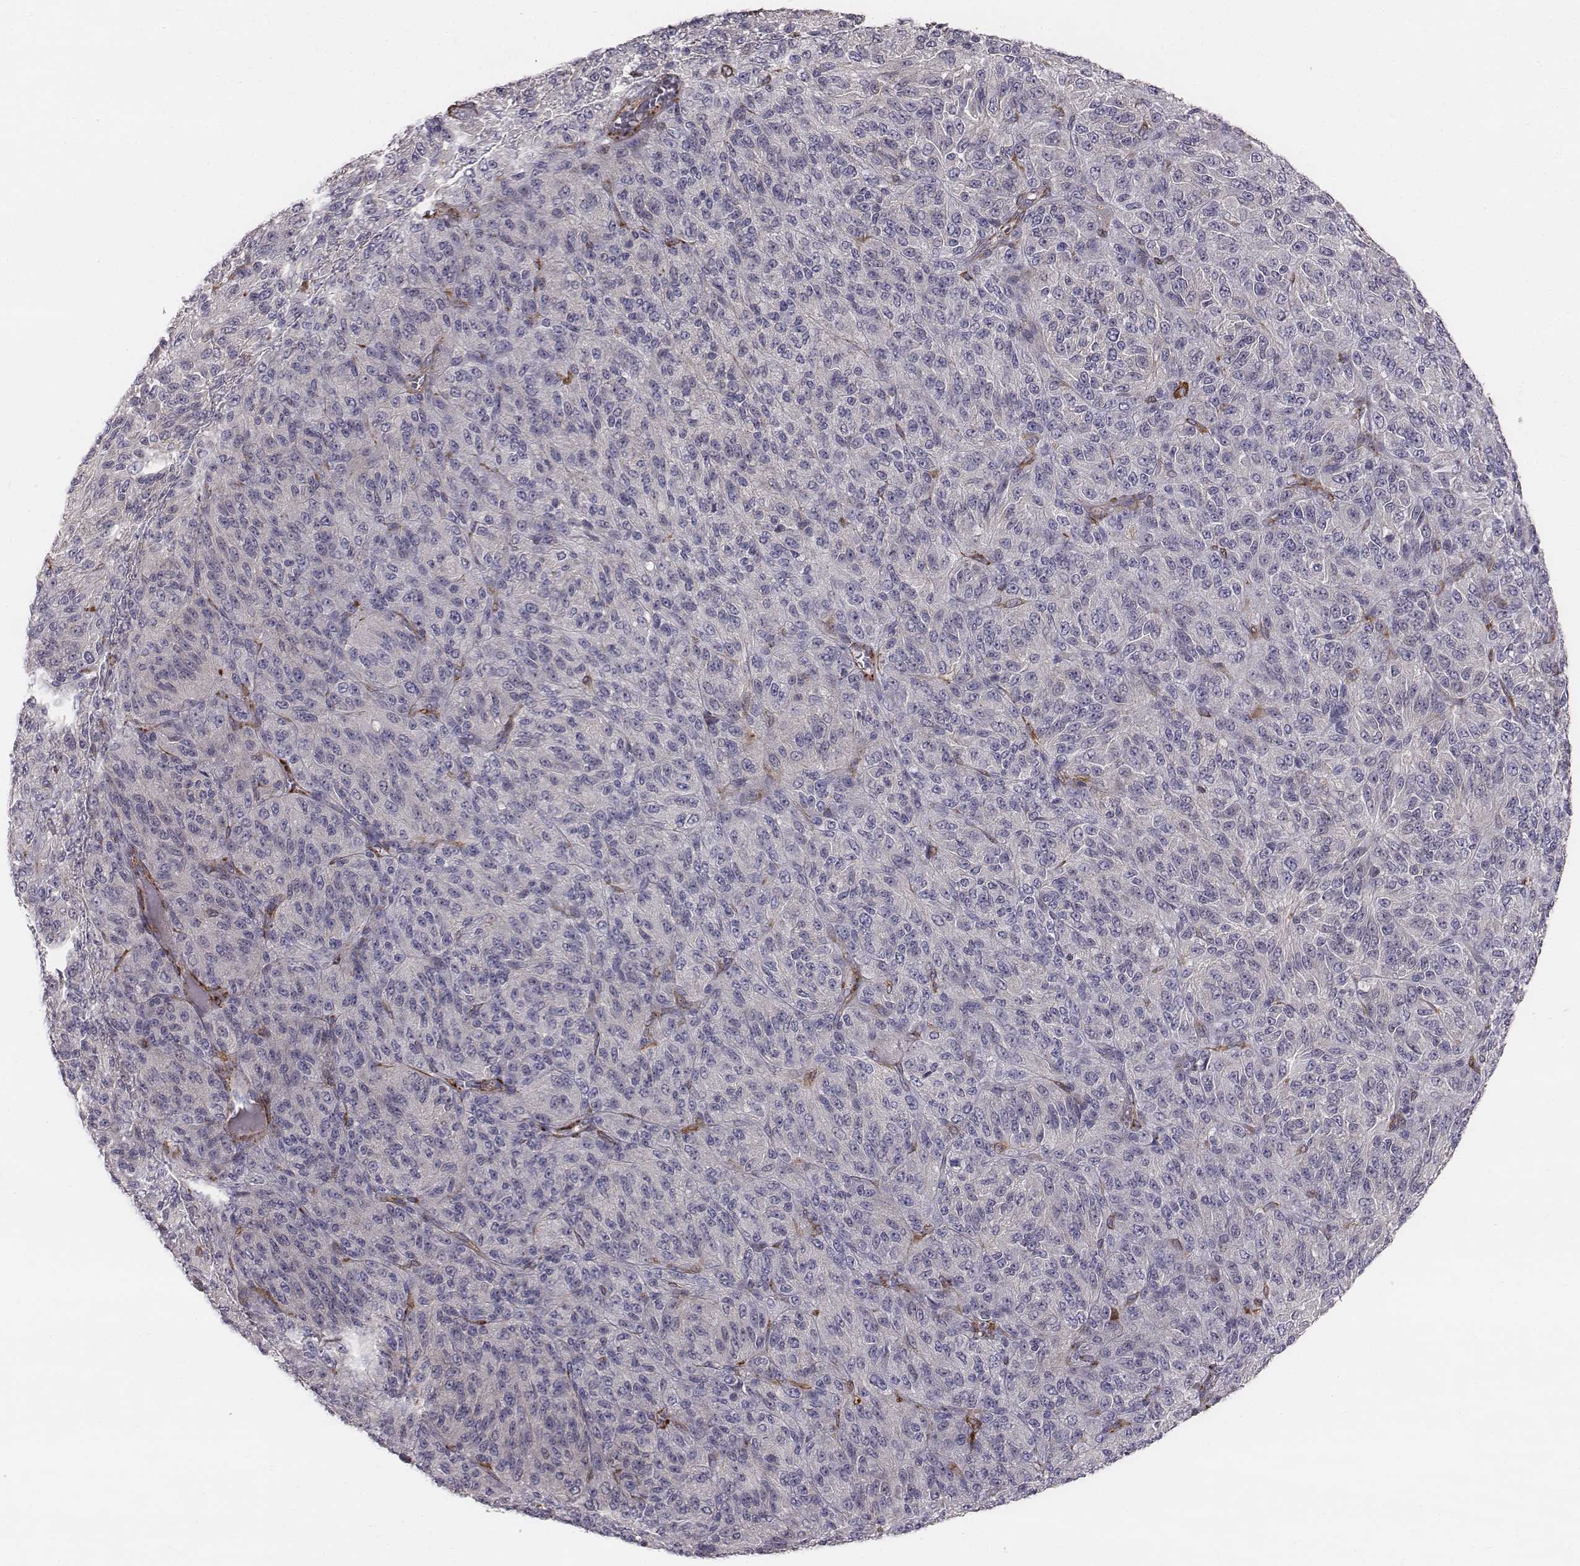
{"staining": {"intensity": "negative", "quantity": "none", "location": "none"}, "tissue": "melanoma", "cell_type": "Tumor cells", "image_type": "cancer", "snomed": [{"axis": "morphology", "description": "Malignant melanoma, Metastatic site"}, {"axis": "topography", "description": "Brain"}], "caption": "IHC photomicrograph of neoplastic tissue: human malignant melanoma (metastatic site) stained with DAB displays no significant protein expression in tumor cells.", "gene": "PRKCZ", "patient": {"sex": "female", "age": 56}}